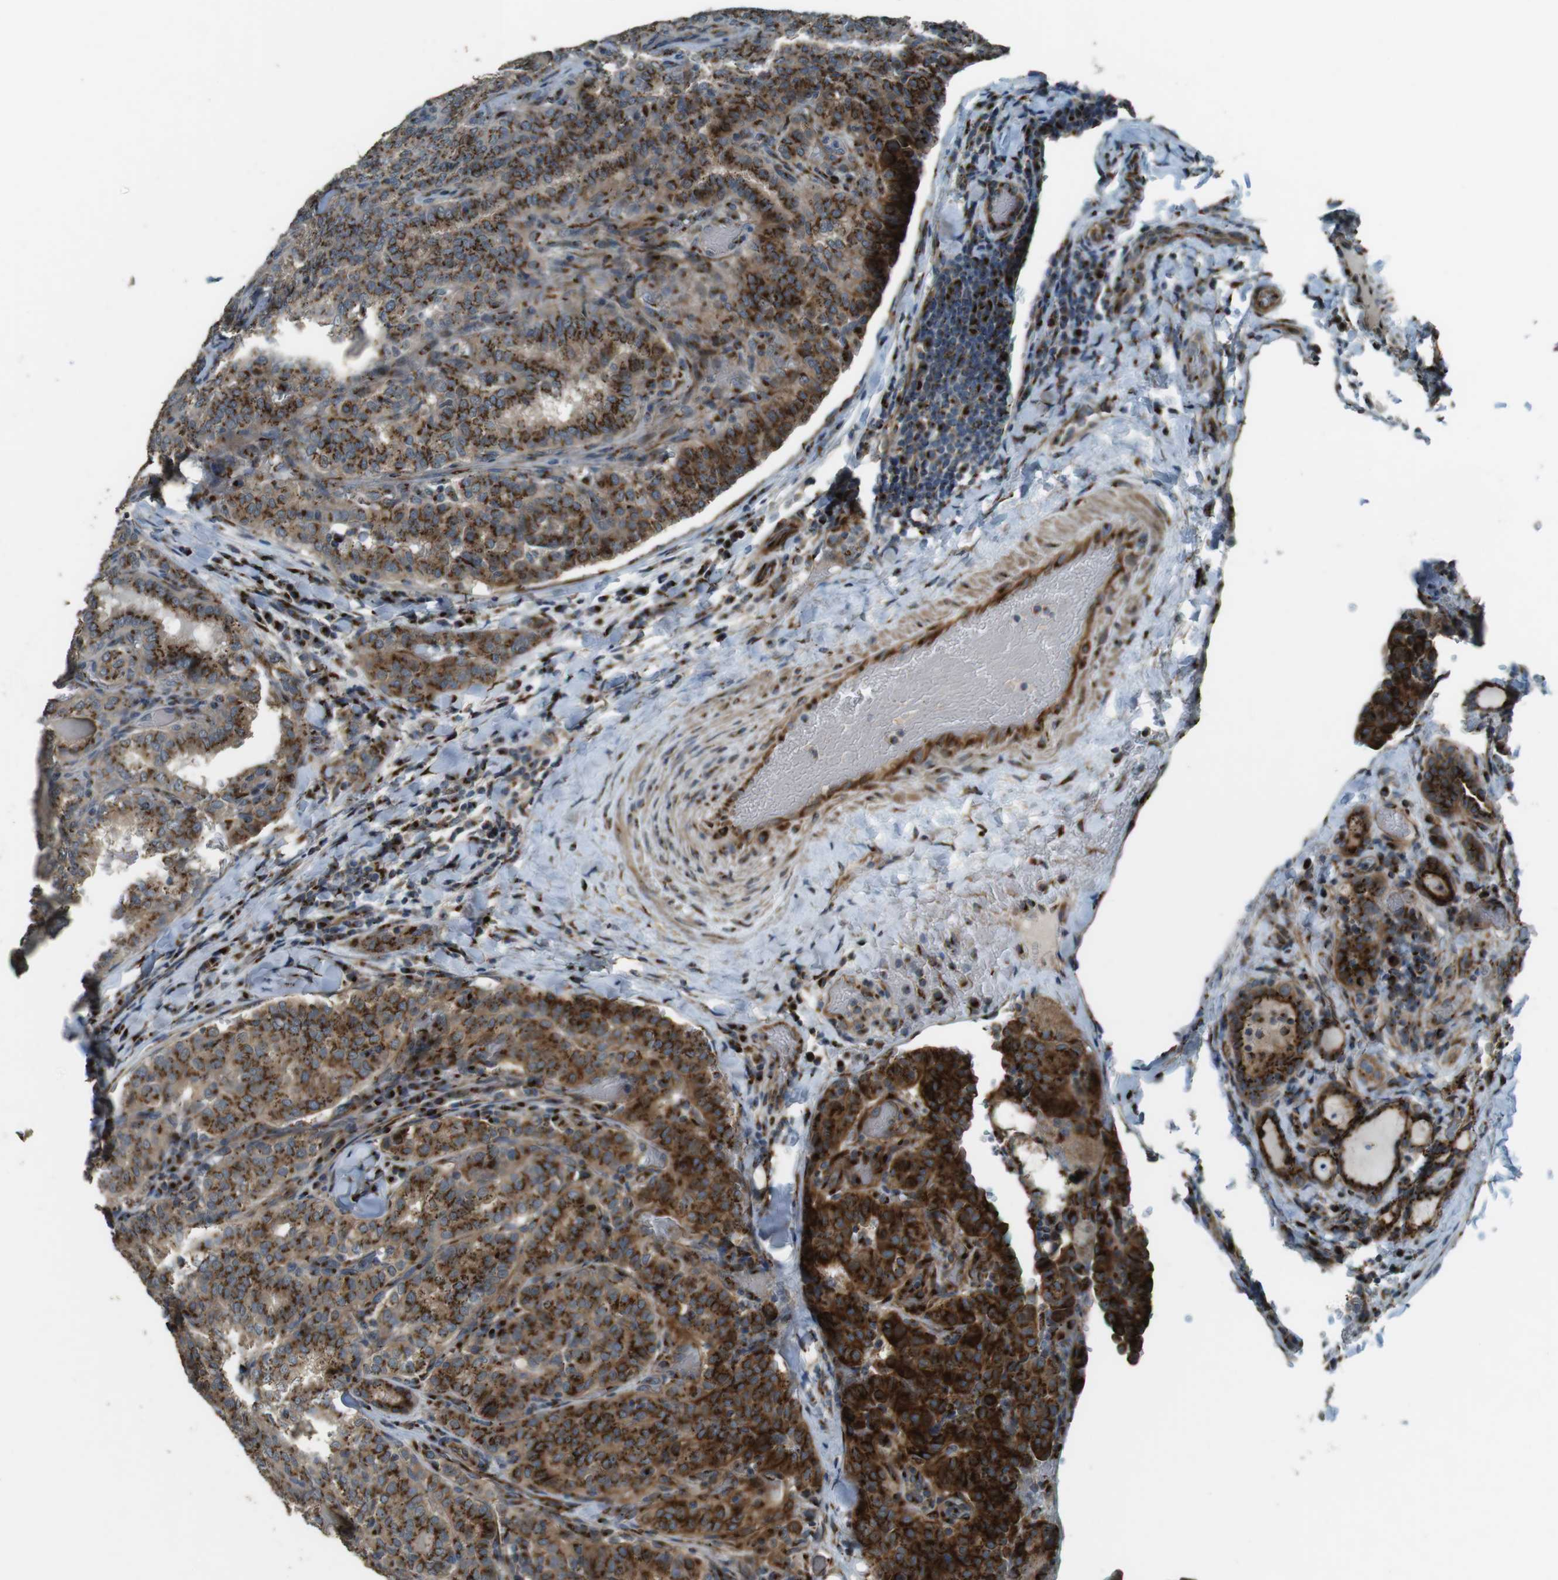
{"staining": {"intensity": "strong", "quantity": ">75%", "location": "cytoplasmic/membranous"}, "tissue": "thyroid cancer", "cell_type": "Tumor cells", "image_type": "cancer", "snomed": [{"axis": "morphology", "description": "Normal tissue, NOS"}, {"axis": "morphology", "description": "Papillary adenocarcinoma, NOS"}, {"axis": "topography", "description": "Thyroid gland"}], "caption": "Immunohistochemistry (DAB (3,3'-diaminobenzidine)) staining of human thyroid papillary adenocarcinoma shows strong cytoplasmic/membranous protein staining in approximately >75% of tumor cells.", "gene": "TMEM115", "patient": {"sex": "female", "age": 30}}